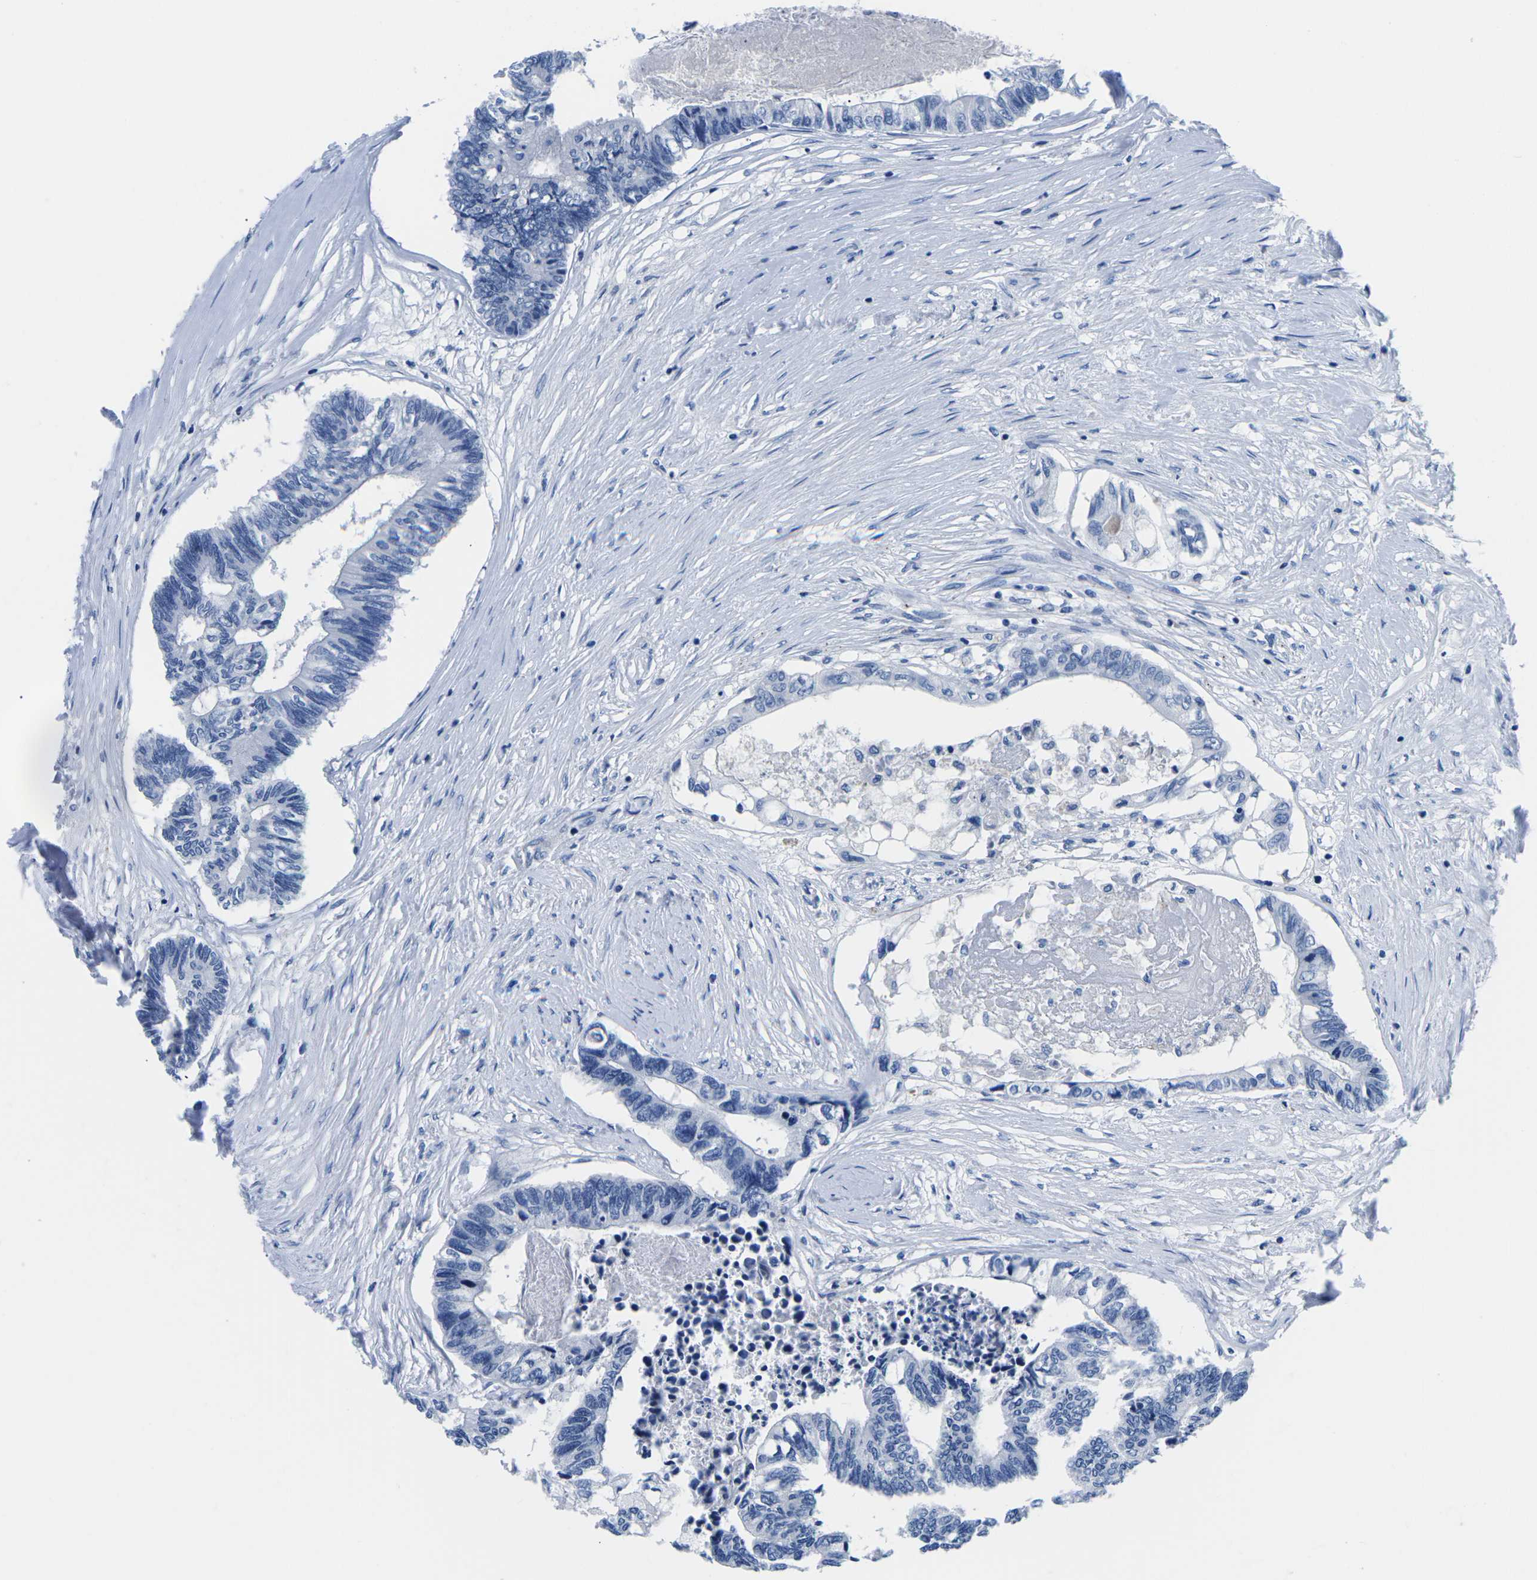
{"staining": {"intensity": "negative", "quantity": "none", "location": "none"}, "tissue": "colorectal cancer", "cell_type": "Tumor cells", "image_type": "cancer", "snomed": [{"axis": "morphology", "description": "Adenocarcinoma, NOS"}, {"axis": "topography", "description": "Rectum"}], "caption": "This is a photomicrograph of immunohistochemistry staining of adenocarcinoma (colorectal), which shows no positivity in tumor cells. (DAB immunohistochemistry visualized using brightfield microscopy, high magnification).", "gene": "CYP1A2", "patient": {"sex": "male", "age": 63}}